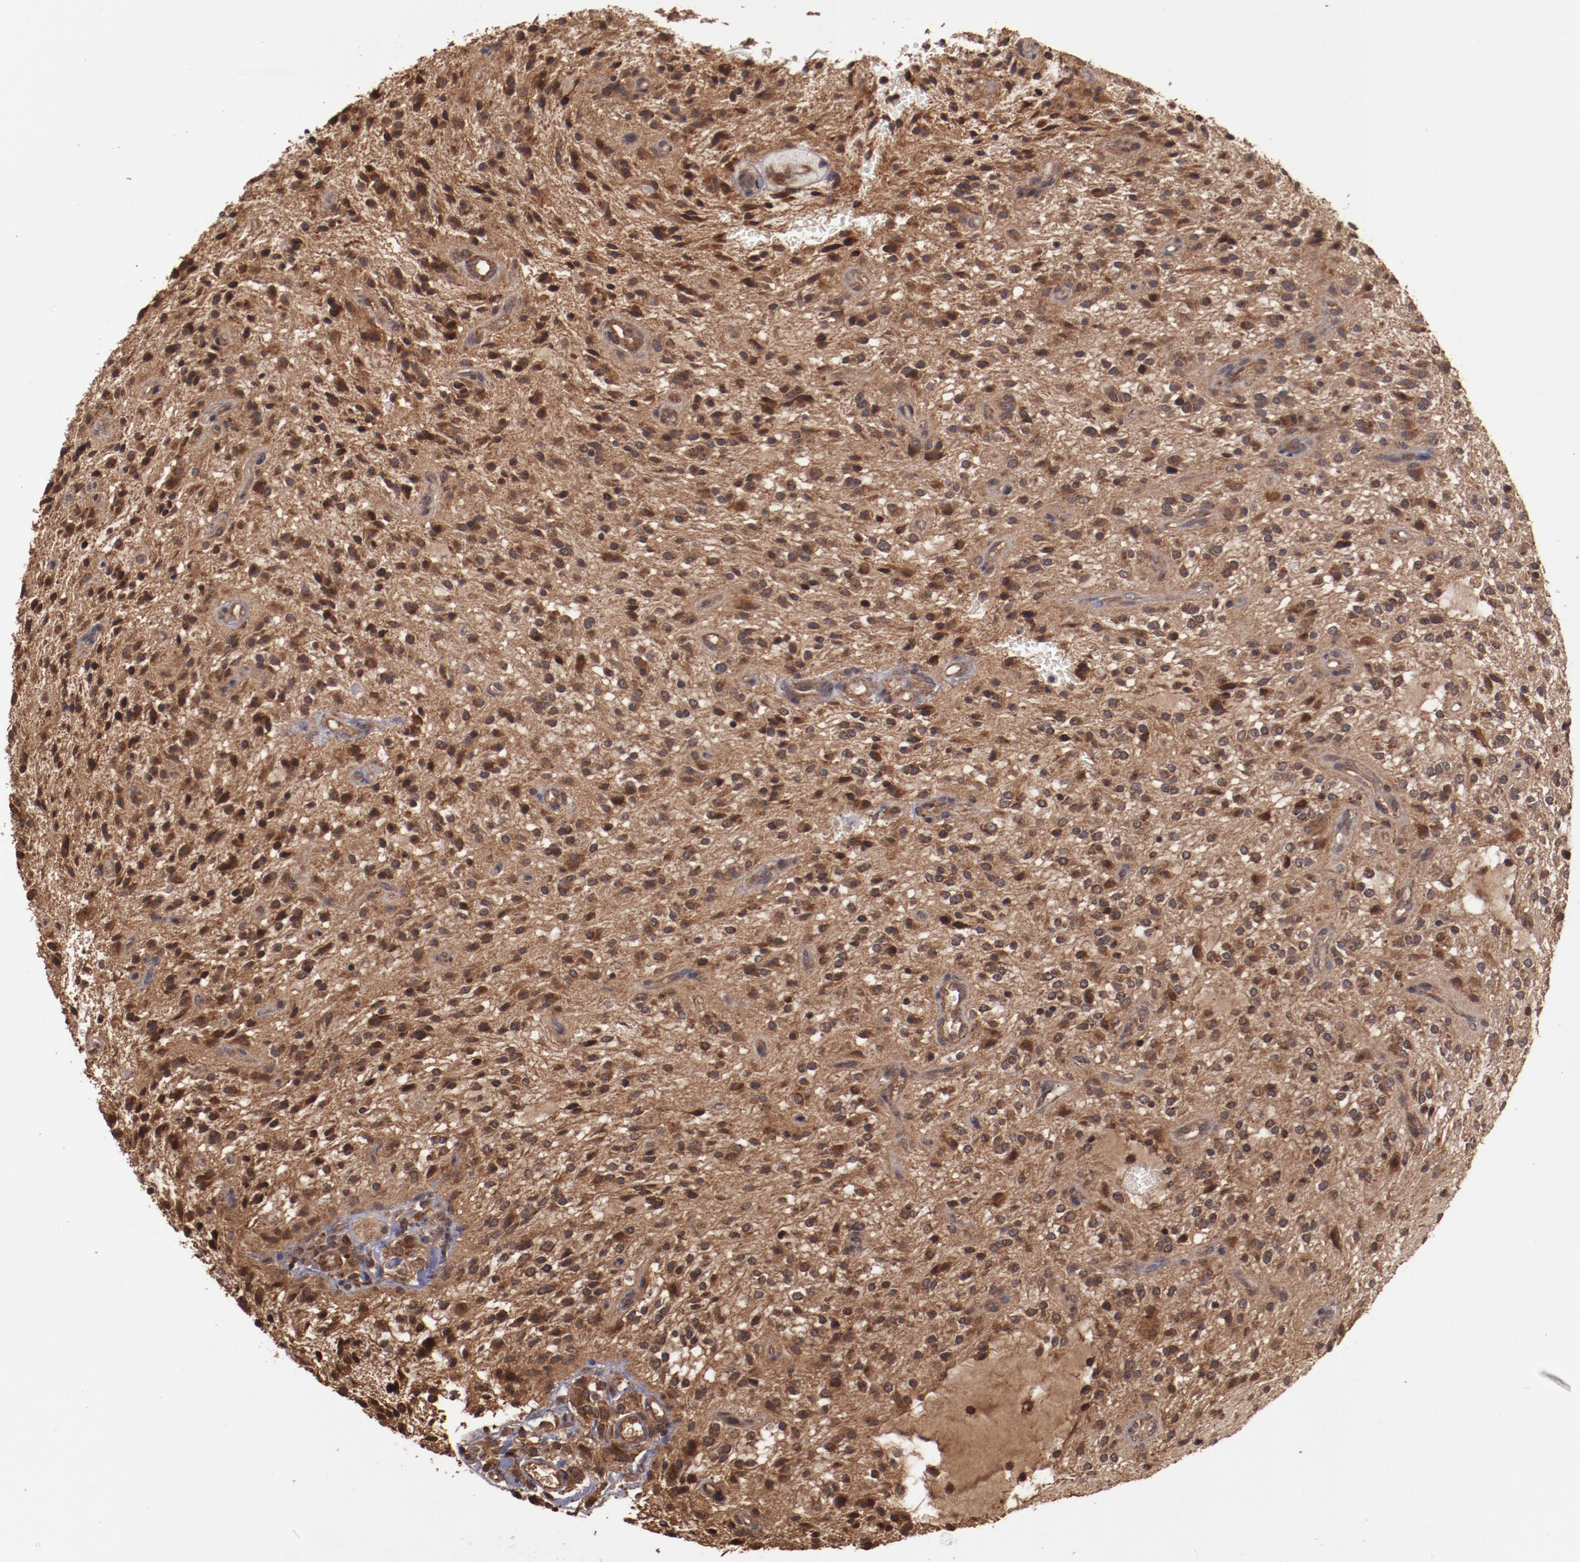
{"staining": {"intensity": "strong", "quantity": ">75%", "location": "cytoplasmic/membranous"}, "tissue": "glioma", "cell_type": "Tumor cells", "image_type": "cancer", "snomed": [{"axis": "morphology", "description": "Glioma, malignant, NOS"}, {"axis": "topography", "description": "Cerebellum"}], "caption": "Immunohistochemistry (IHC) of malignant glioma demonstrates high levels of strong cytoplasmic/membranous staining in about >75% of tumor cells.", "gene": "TXNDC16", "patient": {"sex": "female", "age": 10}}